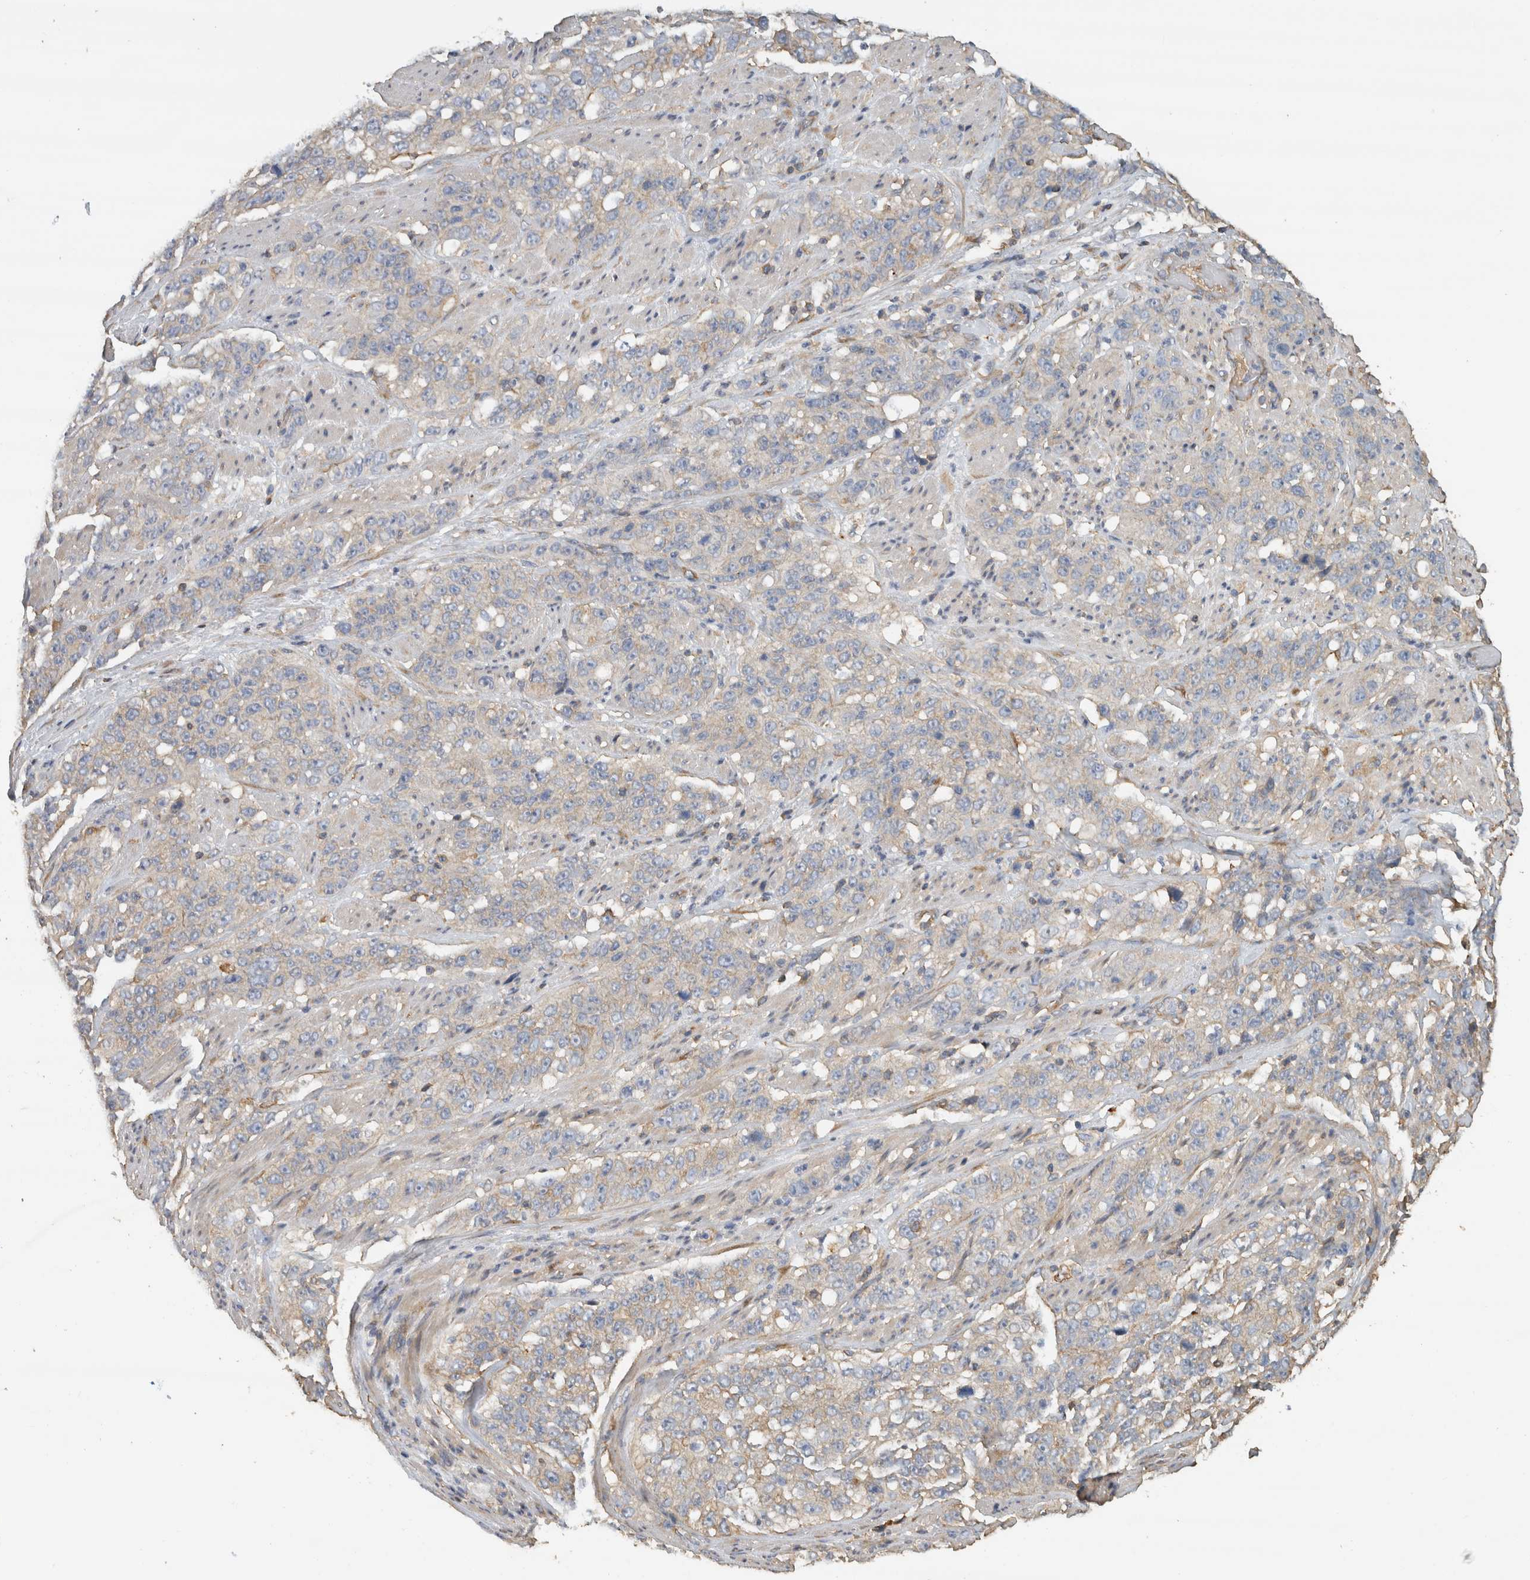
{"staining": {"intensity": "negative", "quantity": "none", "location": "none"}, "tissue": "stomach cancer", "cell_type": "Tumor cells", "image_type": "cancer", "snomed": [{"axis": "morphology", "description": "Adenocarcinoma, NOS"}, {"axis": "topography", "description": "Stomach"}], "caption": "High power microscopy micrograph of an immunohistochemistry histopathology image of stomach cancer, revealing no significant positivity in tumor cells.", "gene": "EIF4G3", "patient": {"sex": "male", "age": 48}}